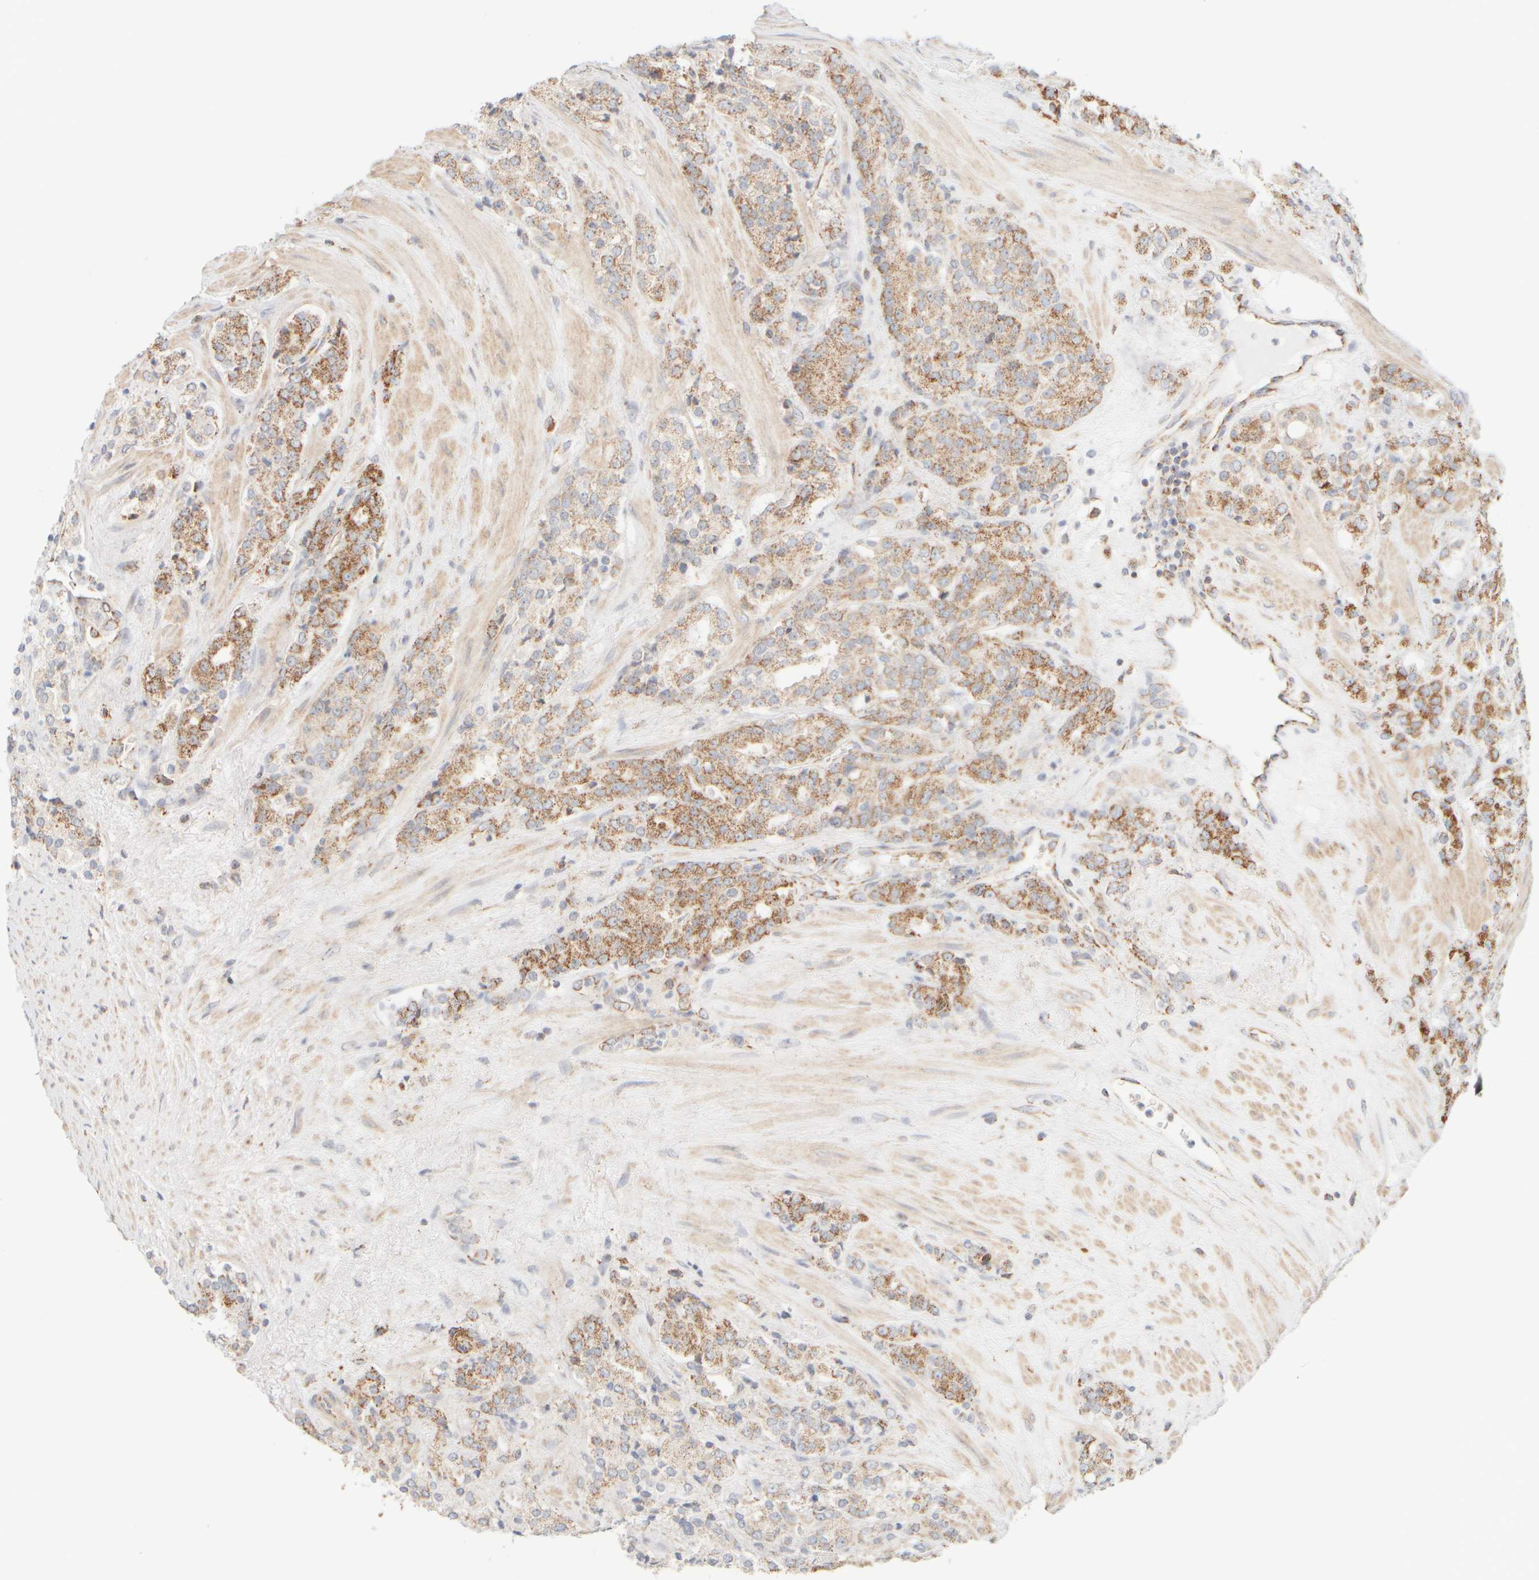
{"staining": {"intensity": "moderate", "quantity": ">75%", "location": "cytoplasmic/membranous"}, "tissue": "prostate cancer", "cell_type": "Tumor cells", "image_type": "cancer", "snomed": [{"axis": "morphology", "description": "Adenocarcinoma, High grade"}, {"axis": "topography", "description": "Prostate"}], "caption": "Human prostate cancer (adenocarcinoma (high-grade)) stained with a brown dye shows moderate cytoplasmic/membranous positive positivity in about >75% of tumor cells.", "gene": "APBB2", "patient": {"sex": "male", "age": 71}}